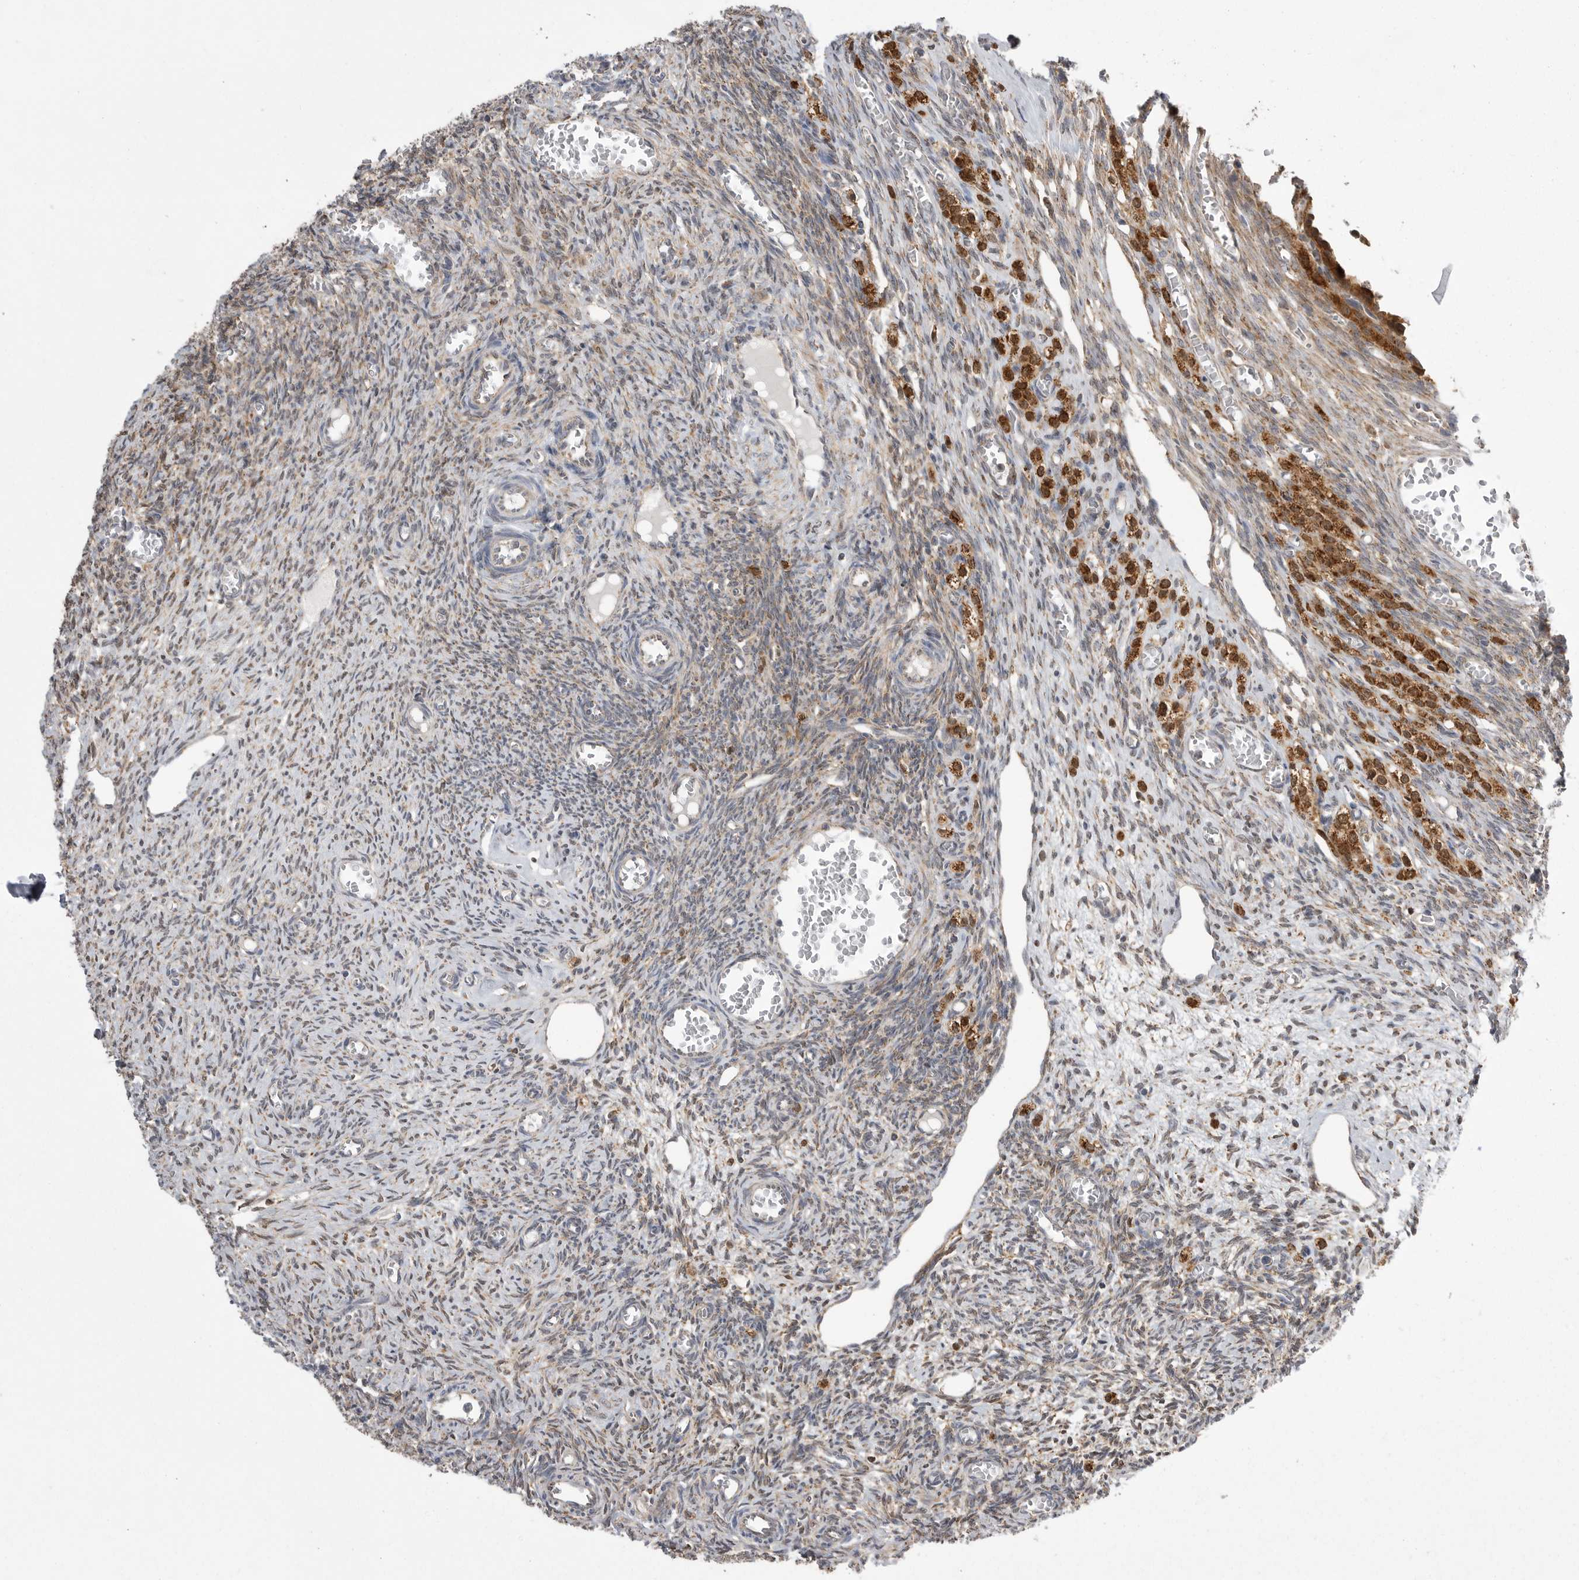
{"staining": {"intensity": "moderate", "quantity": "25%-75%", "location": "cytoplasmic/membranous"}, "tissue": "ovary", "cell_type": "Ovarian stroma cells", "image_type": "normal", "snomed": [{"axis": "morphology", "description": "Normal tissue, NOS"}, {"axis": "topography", "description": "Ovary"}], "caption": "About 25%-75% of ovarian stroma cells in unremarkable ovary show moderate cytoplasmic/membranous protein positivity as visualized by brown immunohistochemical staining.", "gene": "KYAT3", "patient": {"sex": "female", "age": 27}}